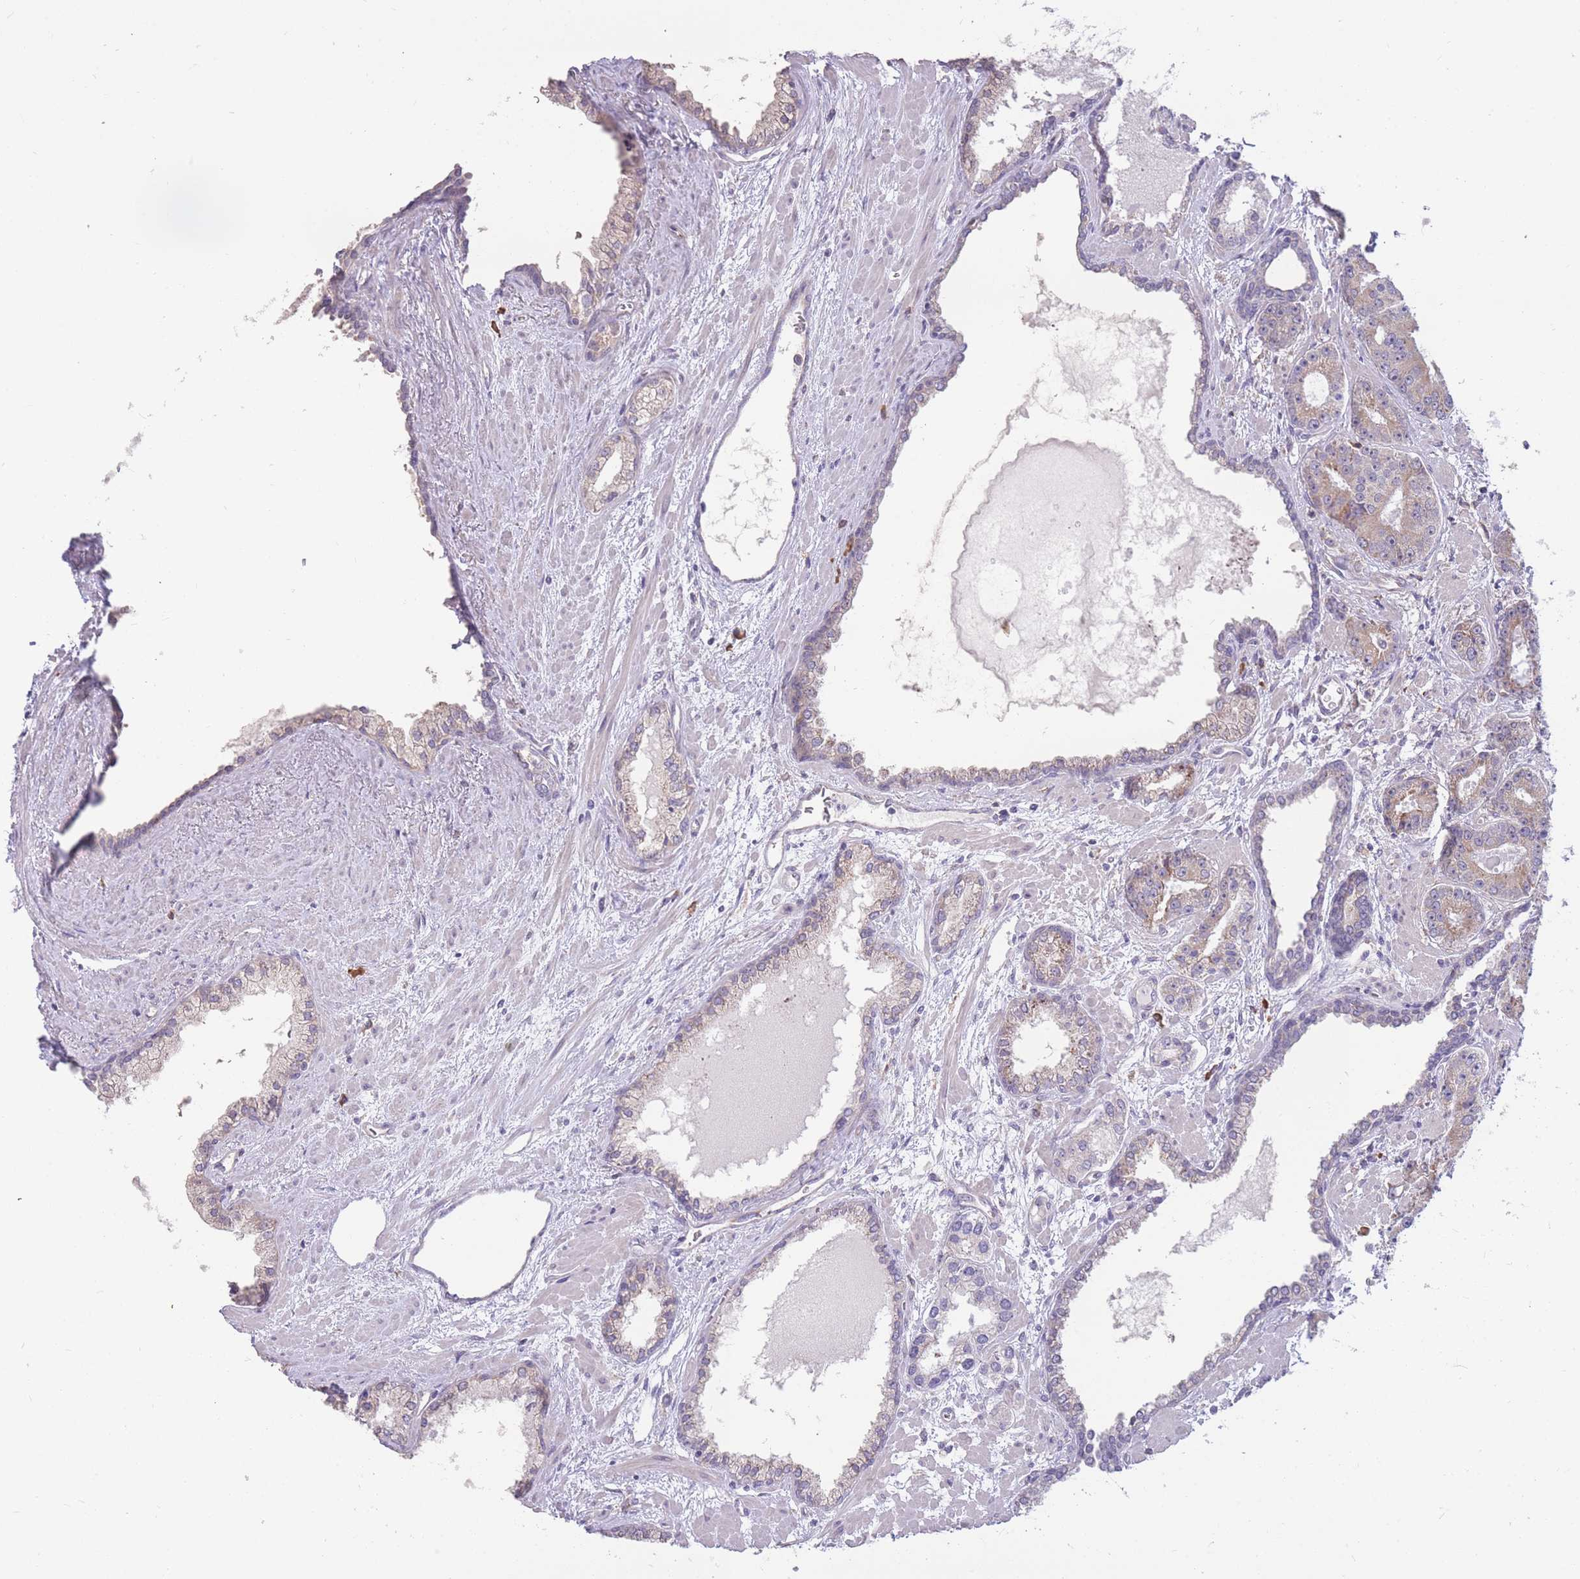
{"staining": {"intensity": "weak", "quantity": "25%-75%", "location": "cytoplasmic/membranous"}, "tissue": "prostate cancer", "cell_type": "Tumor cells", "image_type": "cancer", "snomed": [{"axis": "morphology", "description": "Adenocarcinoma, High grade"}, {"axis": "topography", "description": "Prostate"}], "caption": "The micrograph reveals immunohistochemical staining of prostate cancer. There is weak cytoplasmic/membranous staining is identified in approximately 25%-75% of tumor cells.", "gene": "TRAPPC5", "patient": {"sex": "male", "age": 71}}